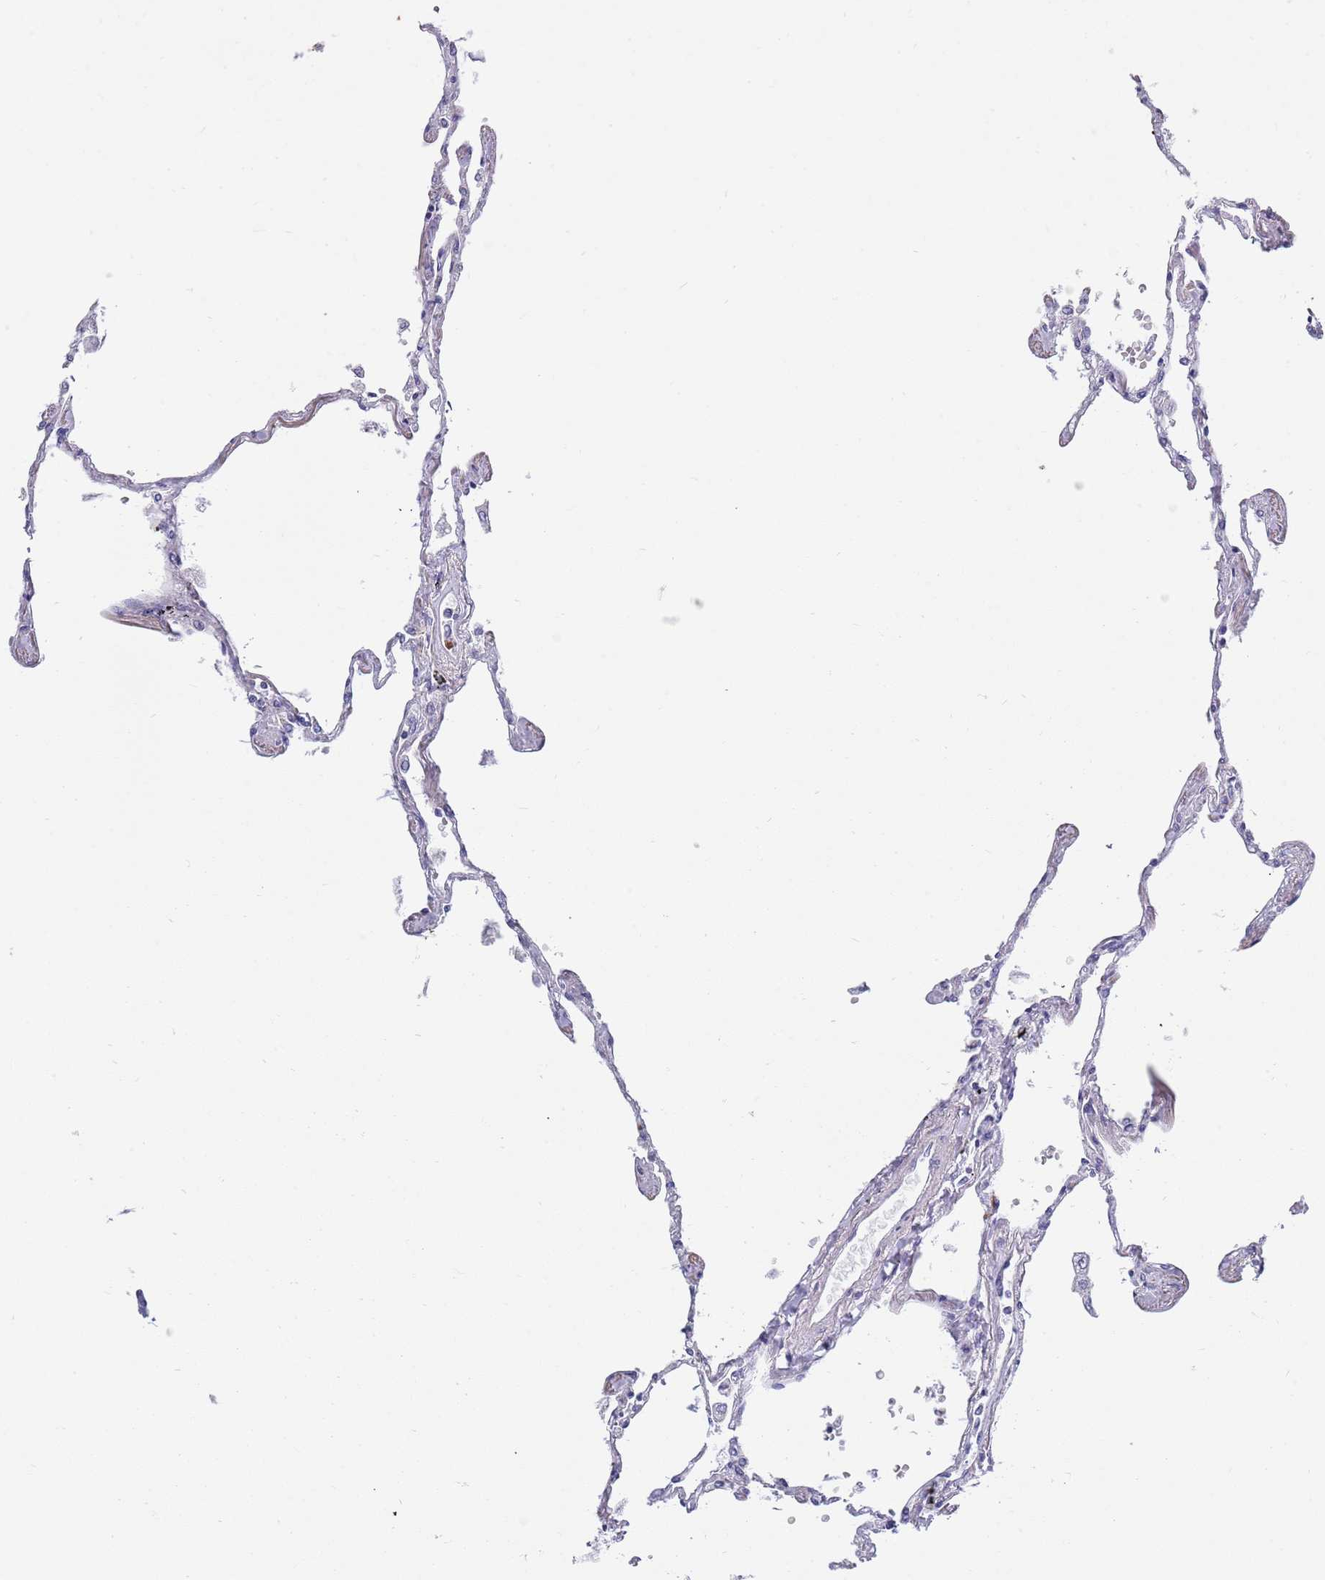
{"staining": {"intensity": "negative", "quantity": "none", "location": "none"}, "tissue": "lung", "cell_type": "Alveolar cells", "image_type": "normal", "snomed": [{"axis": "morphology", "description": "Normal tissue, NOS"}, {"axis": "topography", "description": "Lung"}], "caption": "Photomicrograph shows no protein staining in alveolar cells of benign lung.", "gene": "EMC8", "patient": {"sex": "female", "age": 67}}